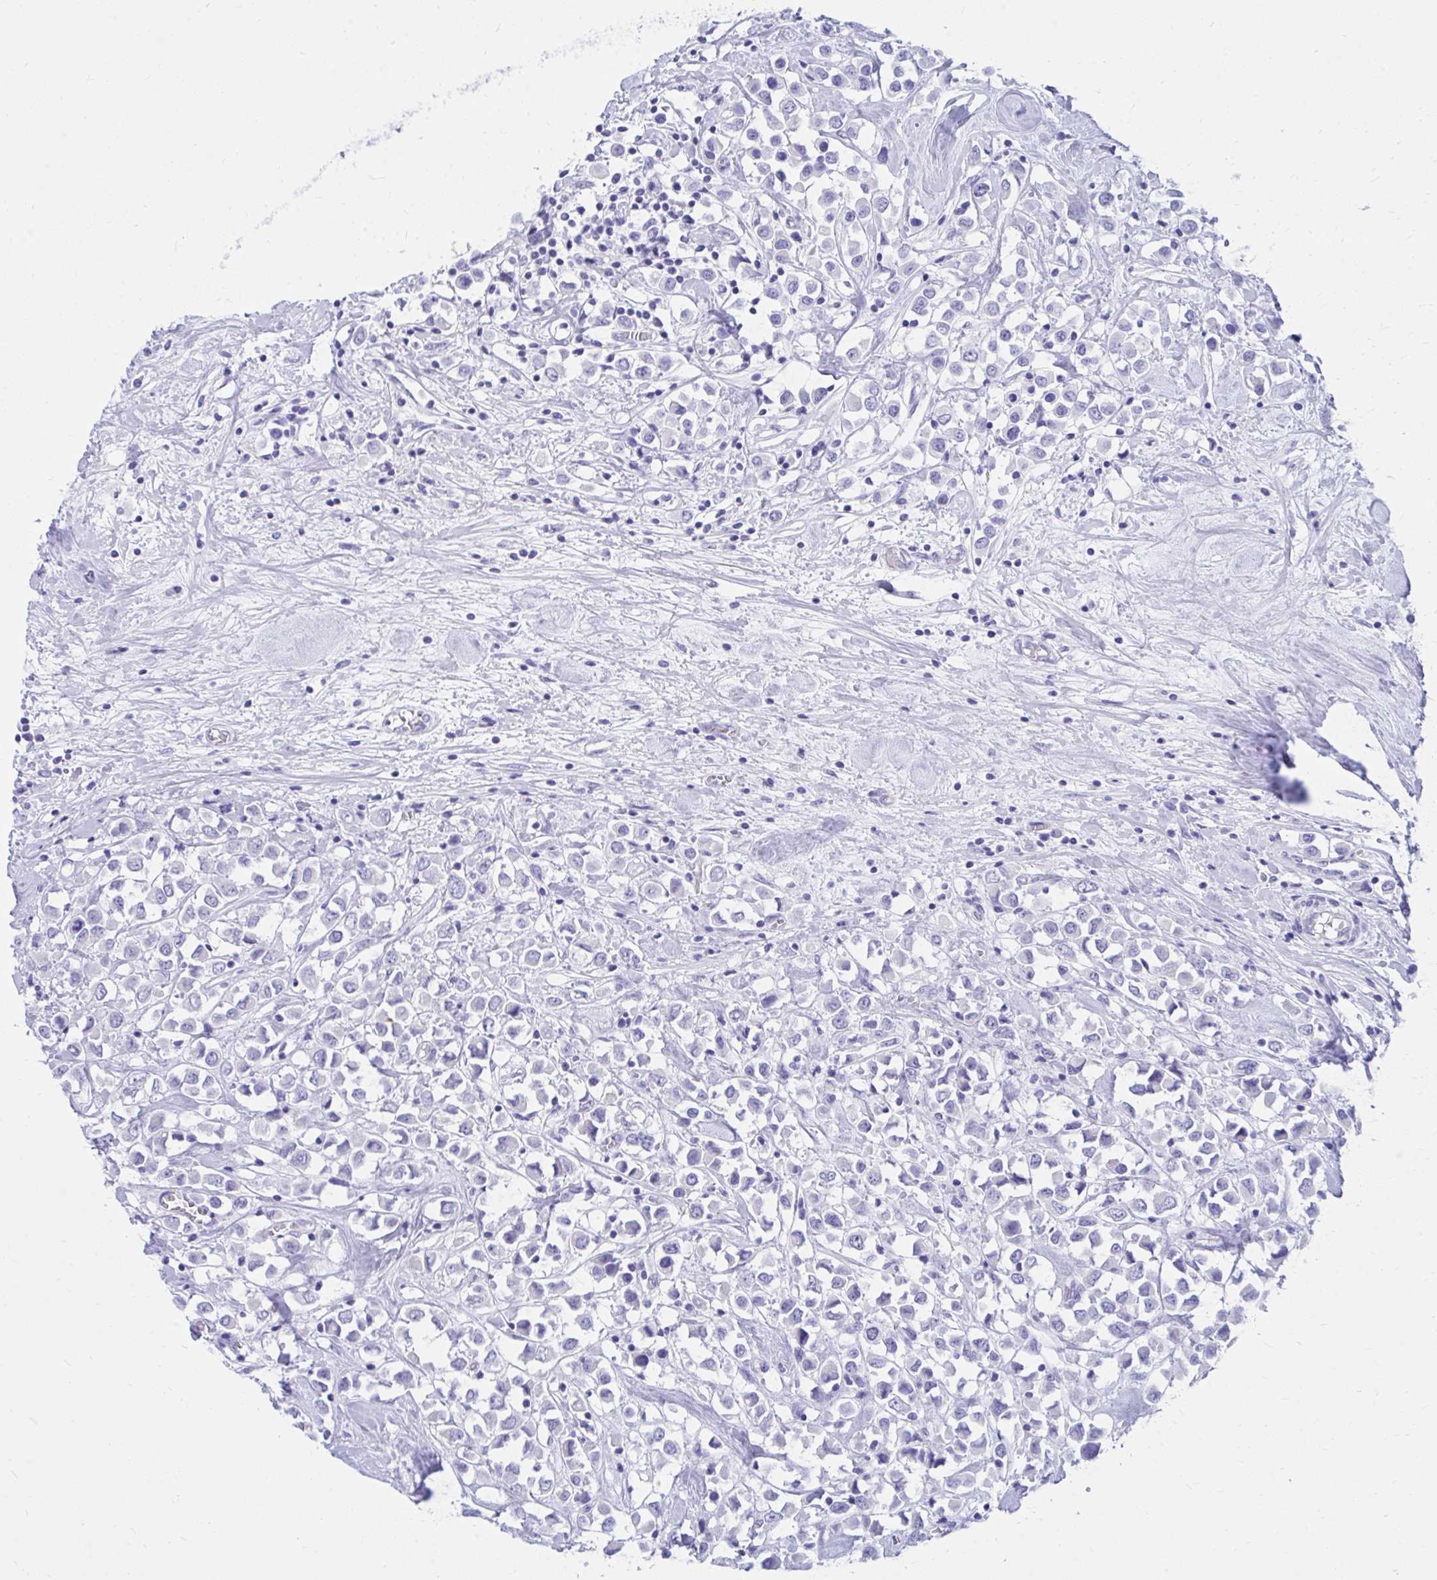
{"staining": {"intensity": "negative", "quantity": "none", "location": "none"}, "tissue": "breast cancer", "cell_type": "Tumor cells", "image_type": "cancer", "snomed": [{"axis": "morphology", "description": "Duct carcinoma"}, {"axis": "topography", "description": "Breast"}], "caption": "The photomicrograph reveals no staining of tumor cells in breast cancer.", "gene": "SHISA8", "patient": {"sex": "female", "age": 61}}